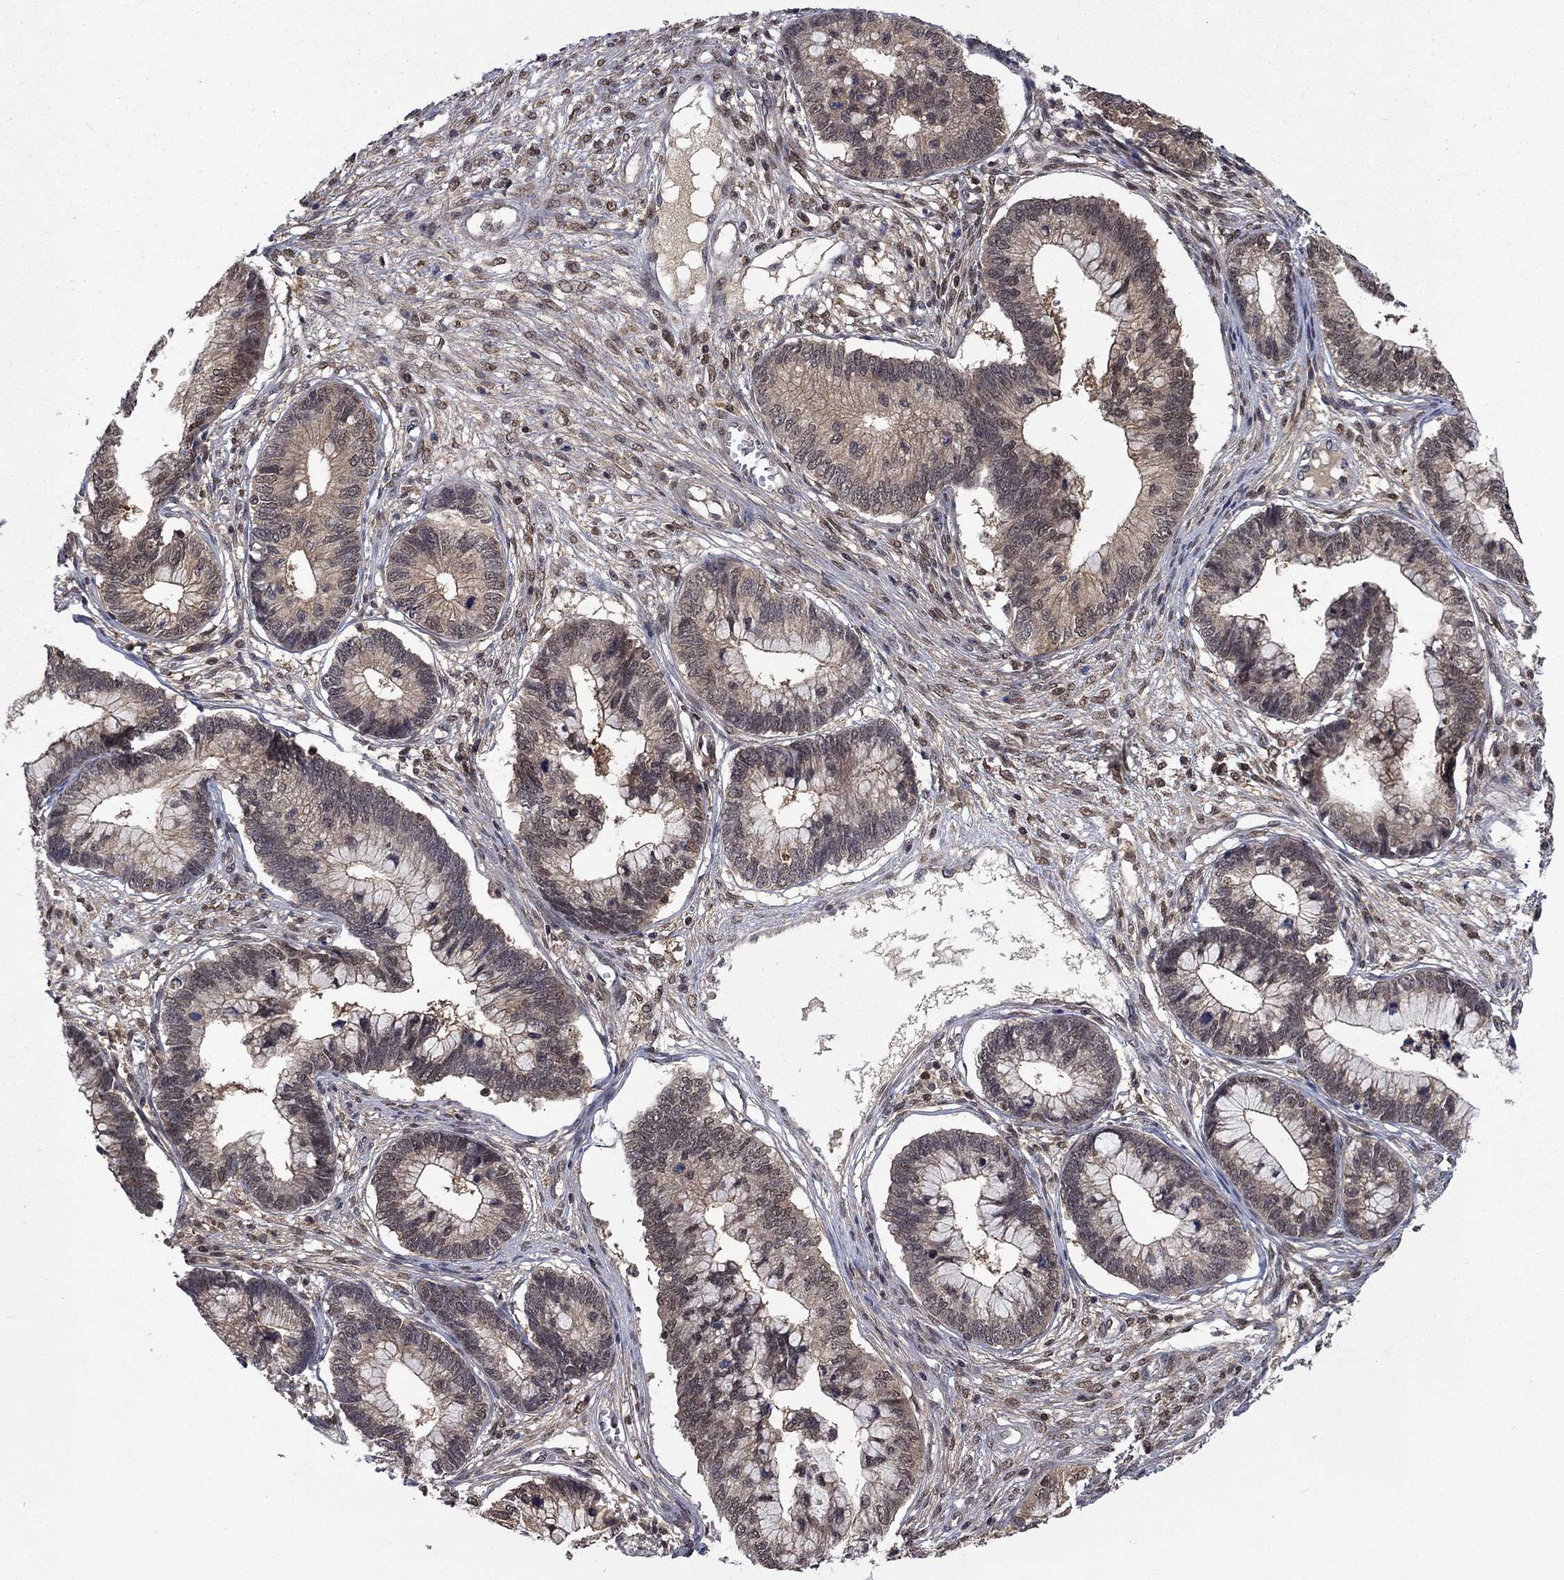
{"staining": {"intensity": "weak", "quantity": "<25%", "location": "cytoplasmic/membranous"}, "tissue": "cervical cancer", "cell_type": "Tumor cells", "image_type": "cancer", "snomed": [{"axis": "morphology", "description": "Adenocarcinoma, NOS"}, {"axis": "topography", "description": "Cervix"}], "caption": "Cervical adenocarcinoma stained for a protein using immunohistochemistry (IHC) shows no expression tumor cells.", "gene": "IAH1", "patient": {"sex": "female", "age": 44}}